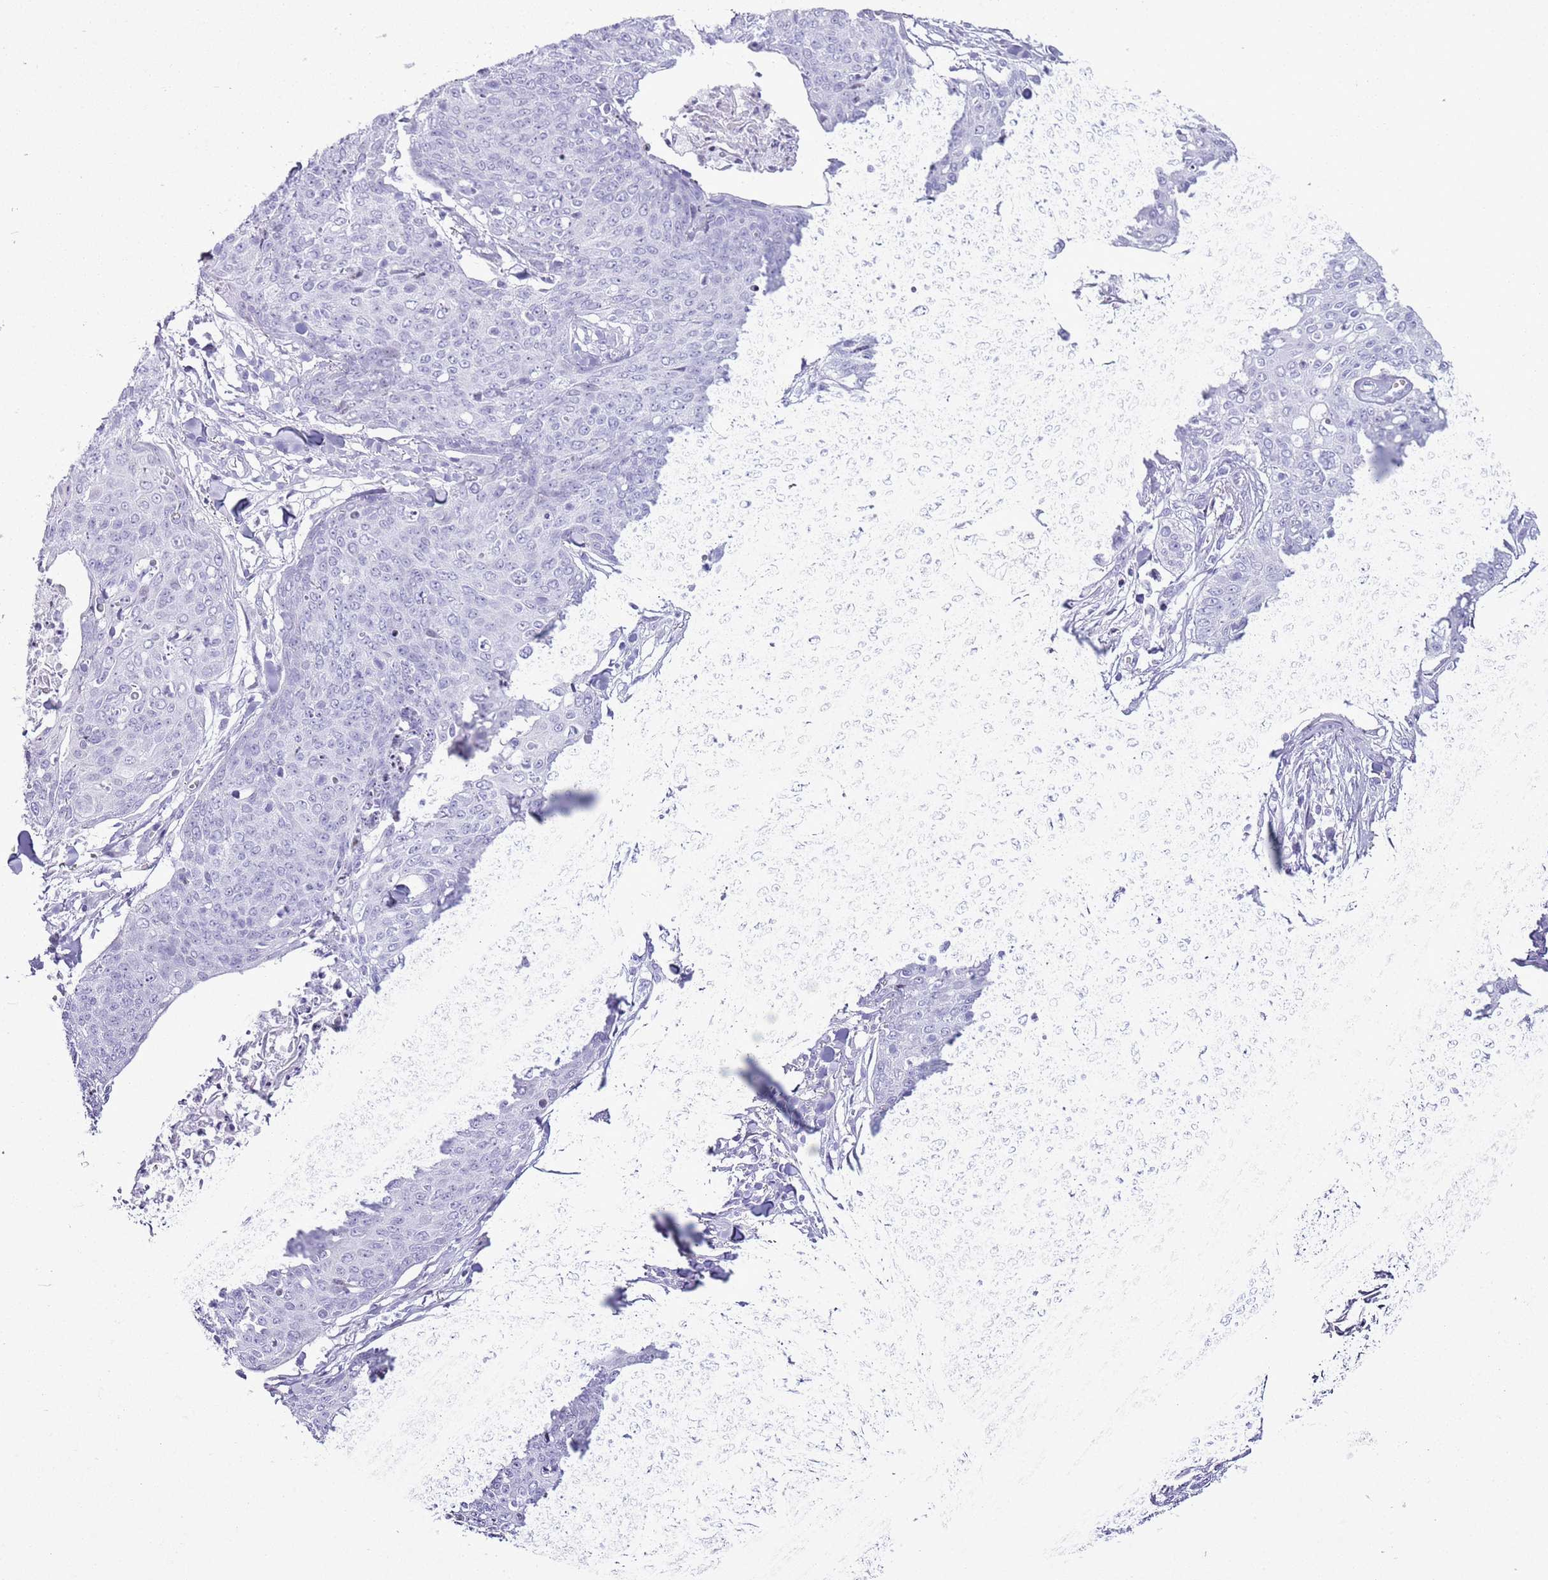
{"staining": {"intensity": "negative", "quantity": "none", "location": "none"}, "tissue": "skin cancer", "cell_type": "Tumor cells", "image_type": "cancer", "snomed": [{"axis": "morphology", "description": "Squamous cell carcinoma, NOS"}, {"axis": "topography", "description": "Skin"}, {"axis": "topography", "description": "Vulva"}], "caption": "A photomicrograph of squamous cell carcinoma (skin) stained for a protein displays no brown staining in tumor cells. The staining was performed using DAB (3,3'-diaminobenzidine) to visualize the protein expression in brown, while the nuclei were stained in blue with hematoxylin (Magnification: 20x).", "gene": "ASIP", "patient": {"sex": "female", "age": 85}}